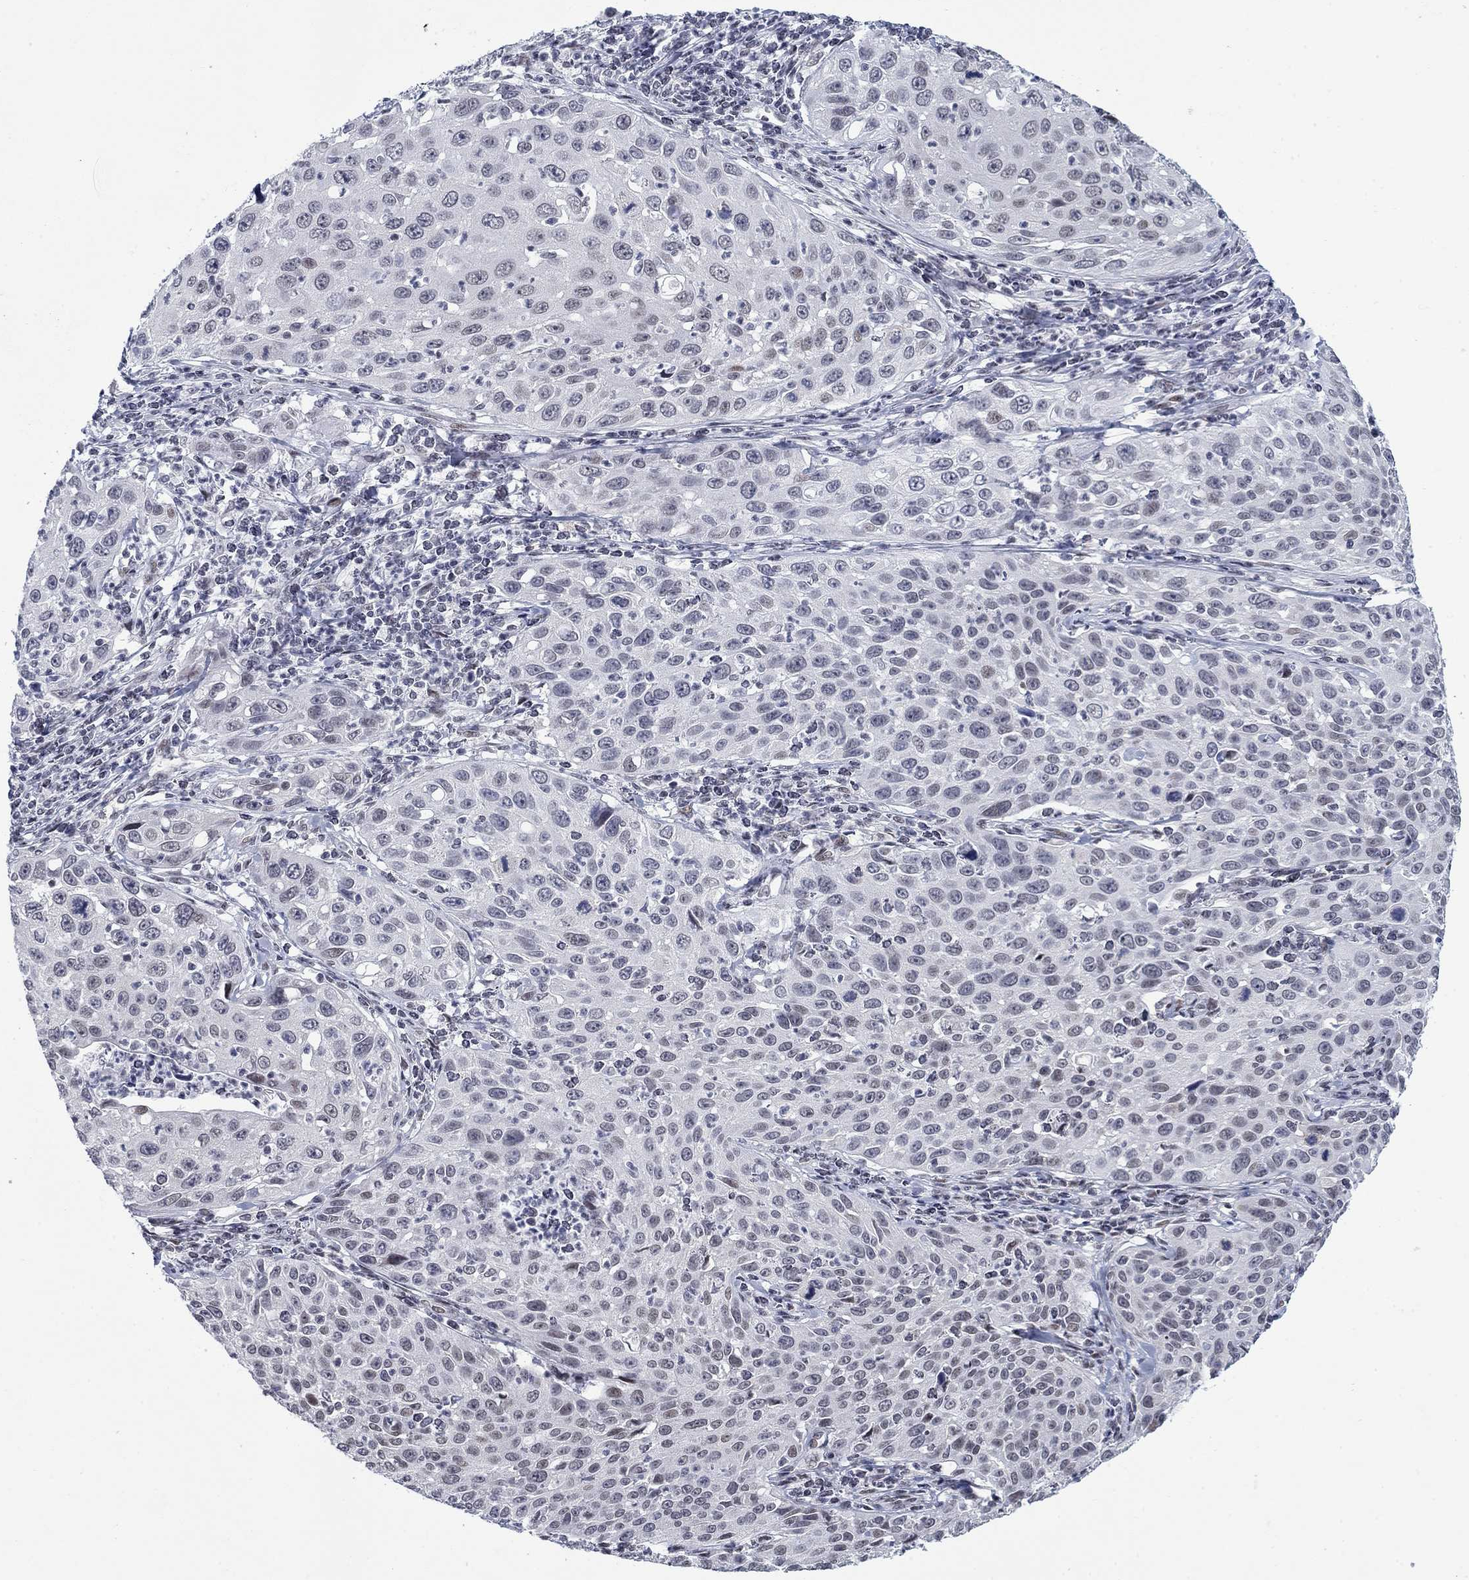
{"staining": {"intensity": "weak", "quantity": "<25%", "location": "nuclear"}, "tissue": "cervical cancer", "cell_type": "Tumor cells", "image_type": "cancer", "snomed": [{"axis": "morphology", "description": "Squamous cell carcinoma, NOS"}, {"axis": "topography", "description": "Cervix"}], "caption": "Micrograph shows no significant protein positivity in tumor cells of cervical squamous cell carcinoma. (Brightfield microscopy of DAB (3,3'-diaminobenzidine) immunohistochemistry at high magnification).", "gene": "NPAS3", "patient": {"sex": "female", "age": 26}}